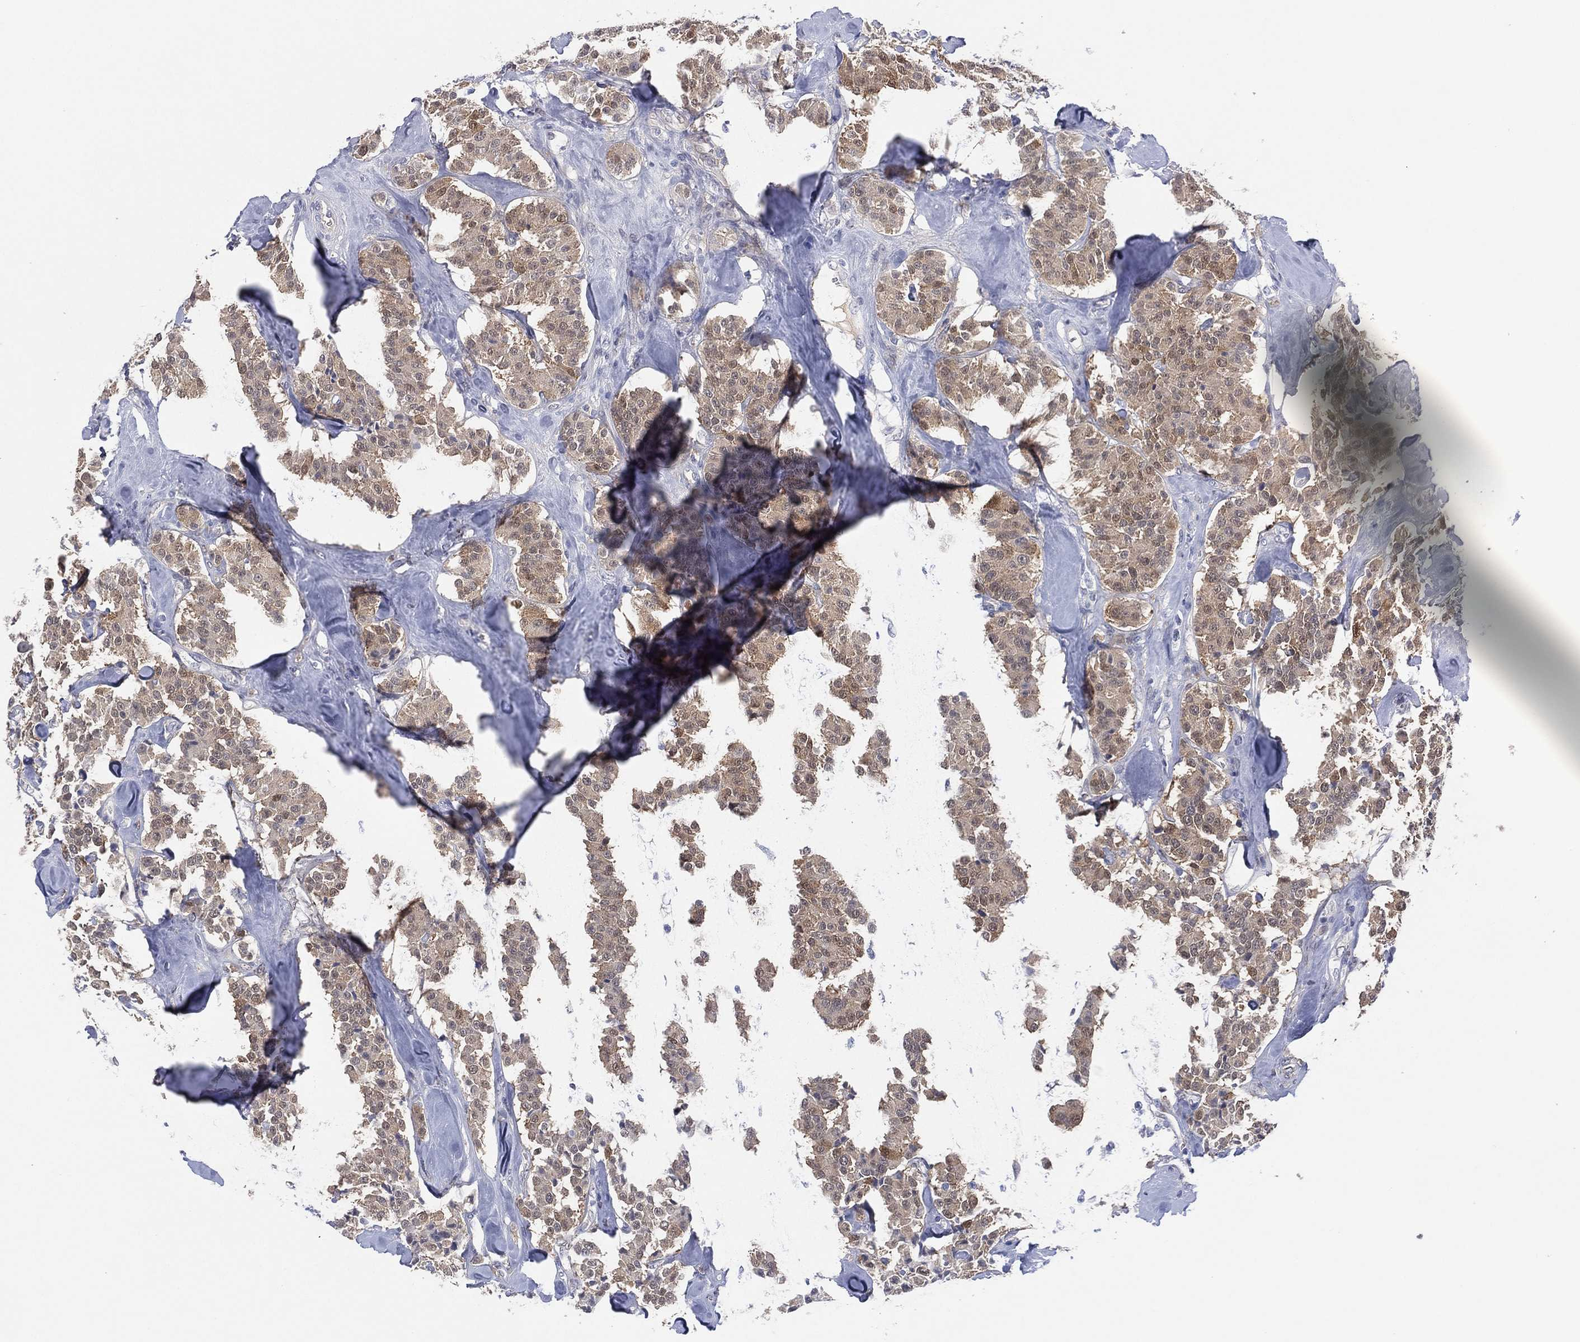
{"staining": {"intensity": "weak", "quantity": ">75%", "location": "cytoplasmic/membranous"}, "tissue": "carcinoid", "cell_type": "Tumor cells", "image_type": "cancer", "snomed": [{"axis": "morphology", "description": "Carcinoid, malignant, NOS"}, {"axis": "topography", "description": "Pancreas"}], "caption": "Weak cytoplasmic/membranous staining is appreciated in about >75% of tumor cells in carcinoid. Using DAB (brown) and hematoxylin (blue) stains, captured at high magnification using brightfield microscopy.", "gene": "DDAH1", "patient": {"sex": "male", "age": 41}}